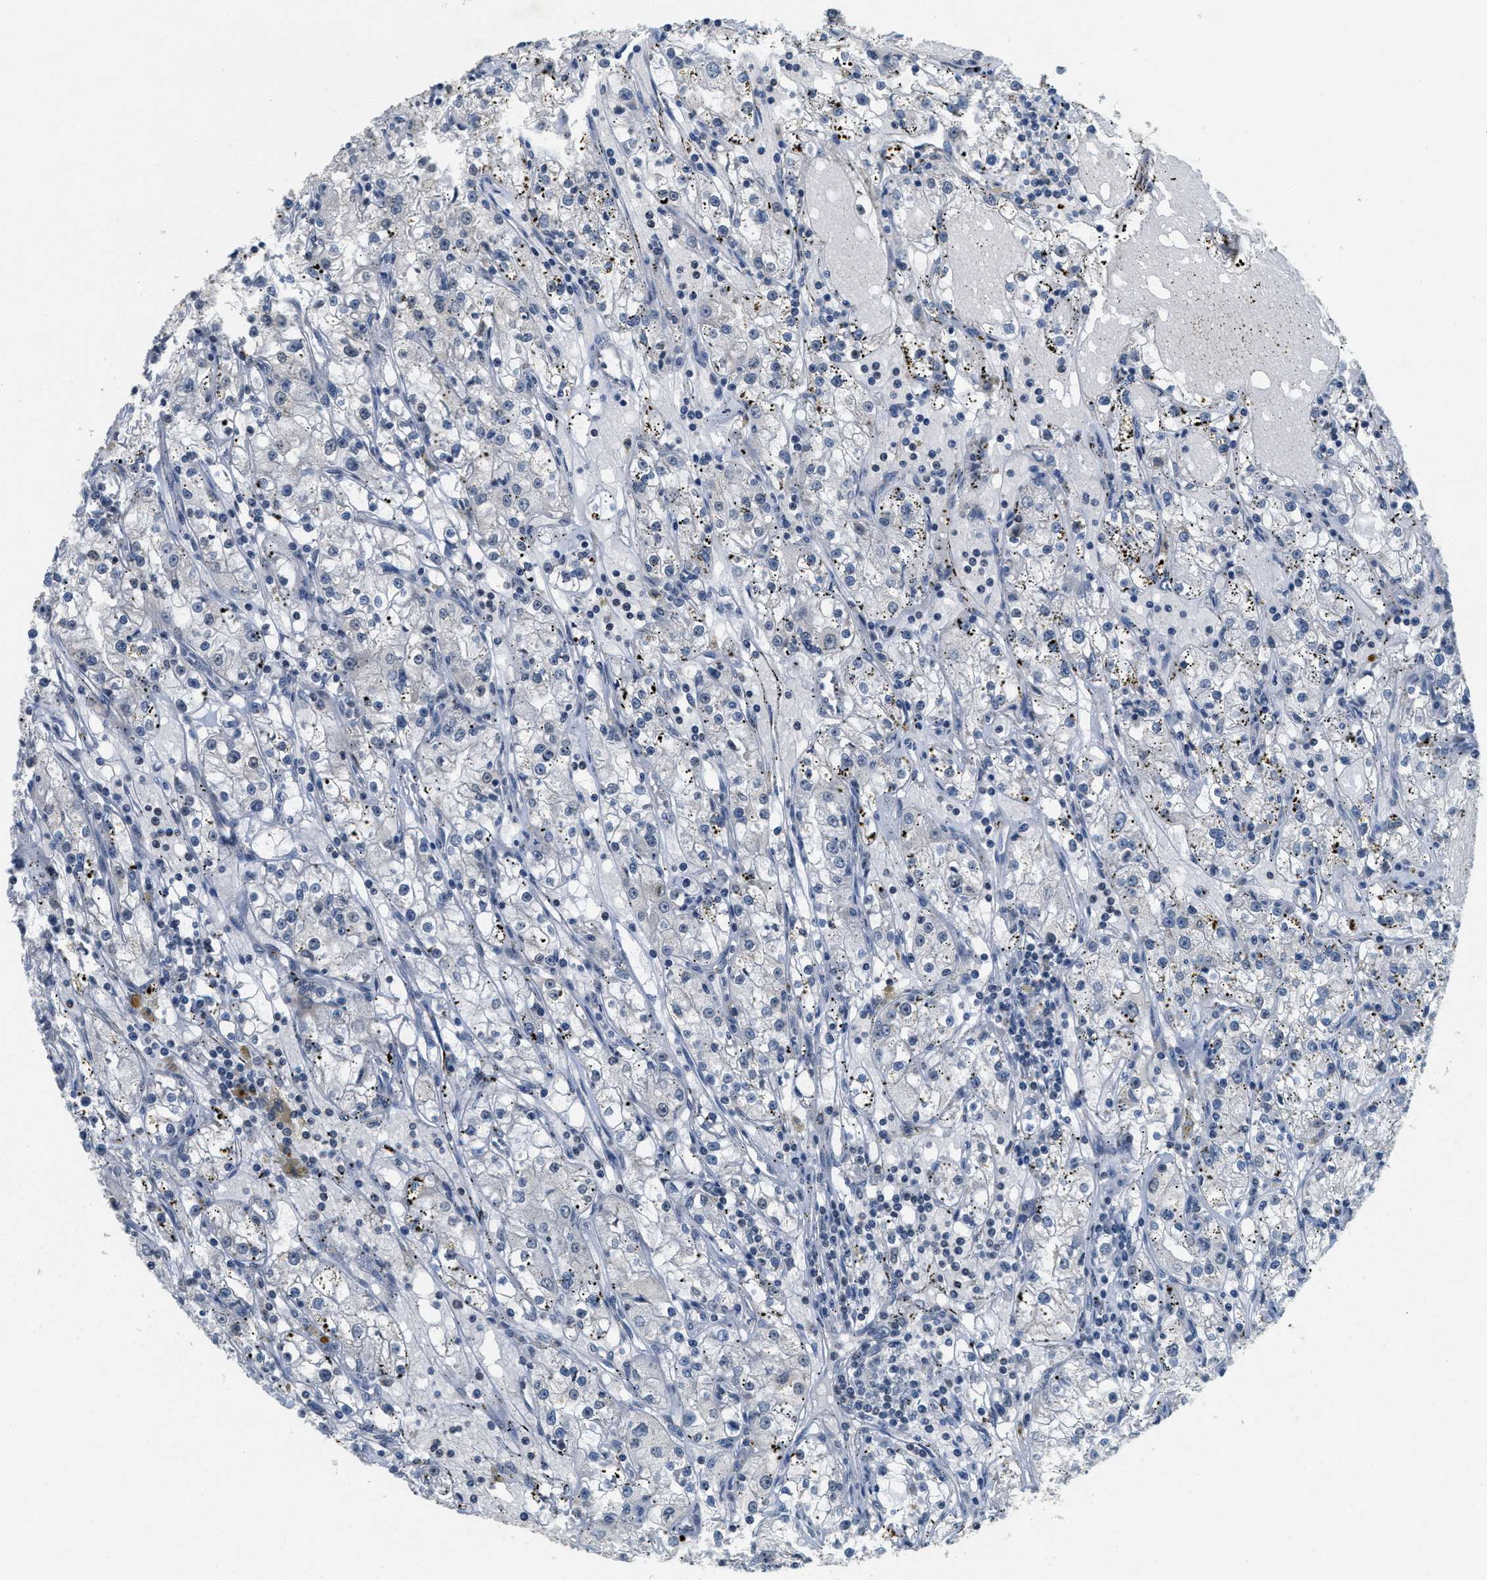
{"staining": {"intensity": "negative", "quantity": "none", "location": "none"}, "tissue": "renal cancer", "cell_type": "Tumor cells", "image_type": "cancer", "snomed": [{"axis": "morphology", "description": "Adenocarcinoma, NOS"}, {"axis": "topography", "description": "Kidney"}], "caption": "IHC image of human renal adenocarcinoma stained for a protein (brown), which demonstrates no positivity in tumor cells.", "gene": "DNAJB1", "patient": {"sex": "male", "age": 56}}